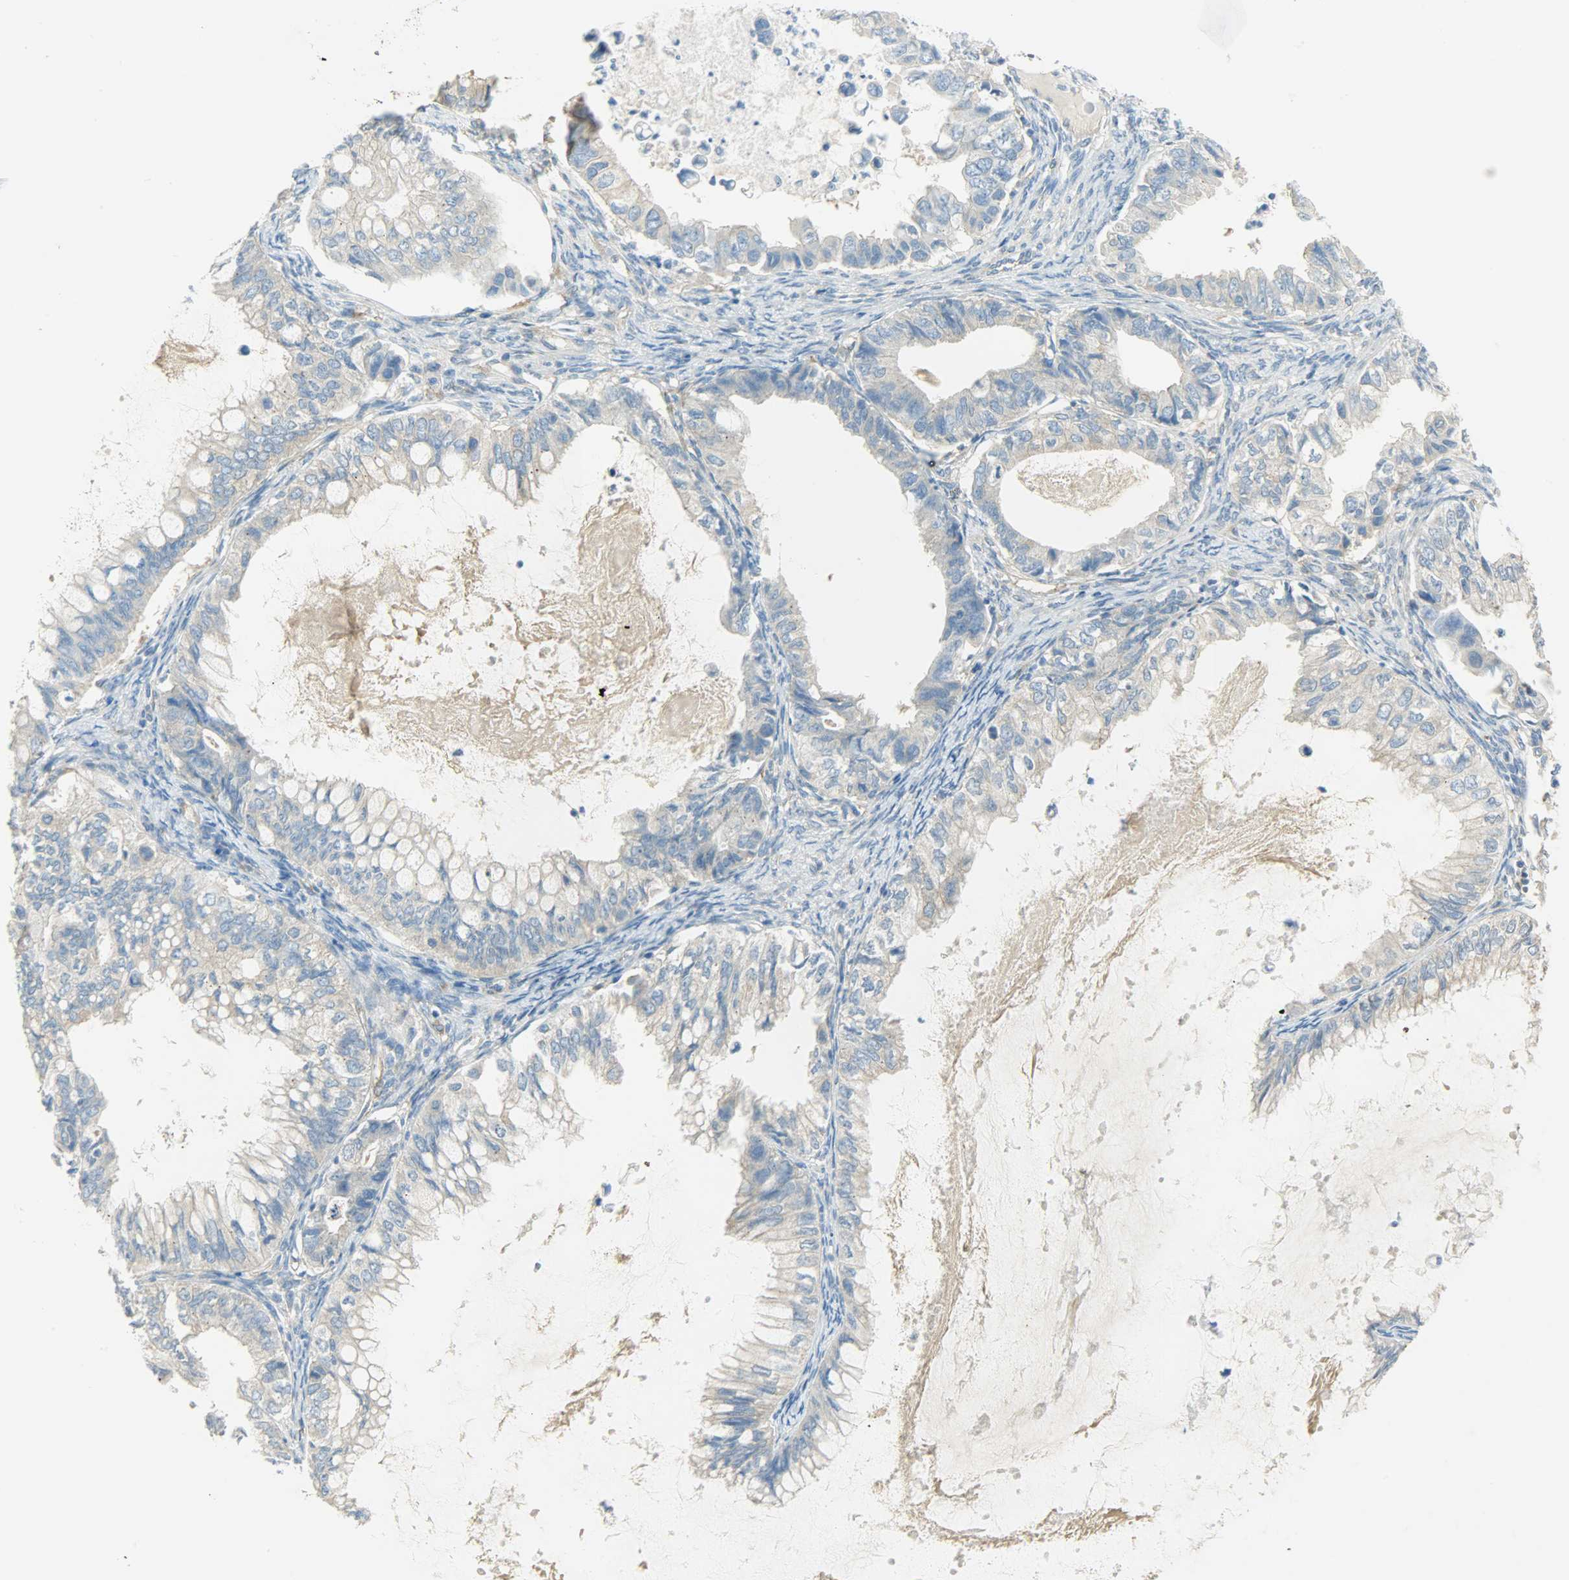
{"staining": {"intensity": "weak", "quantity": "25%-75%", "location": "cytoplasmic/membranous"}, "tissue": "ovarian cancer", "cell_type": "Tumor cells", "image_type": "cancer", "snomed": [{"axis": "morphology", "description": "Cystadenocarcinoma, mucinous, NOS"}, {"axis": "topography", "description": "Ovary"}], "caption": "IHC of human ovarian cancer demonstrates low levels of weak cytoplasmic/membranous positivity in about 25%-75% of tumor cells.", "gene": "TSC22D2", "patient": {"sex": "female", "age": 80}}